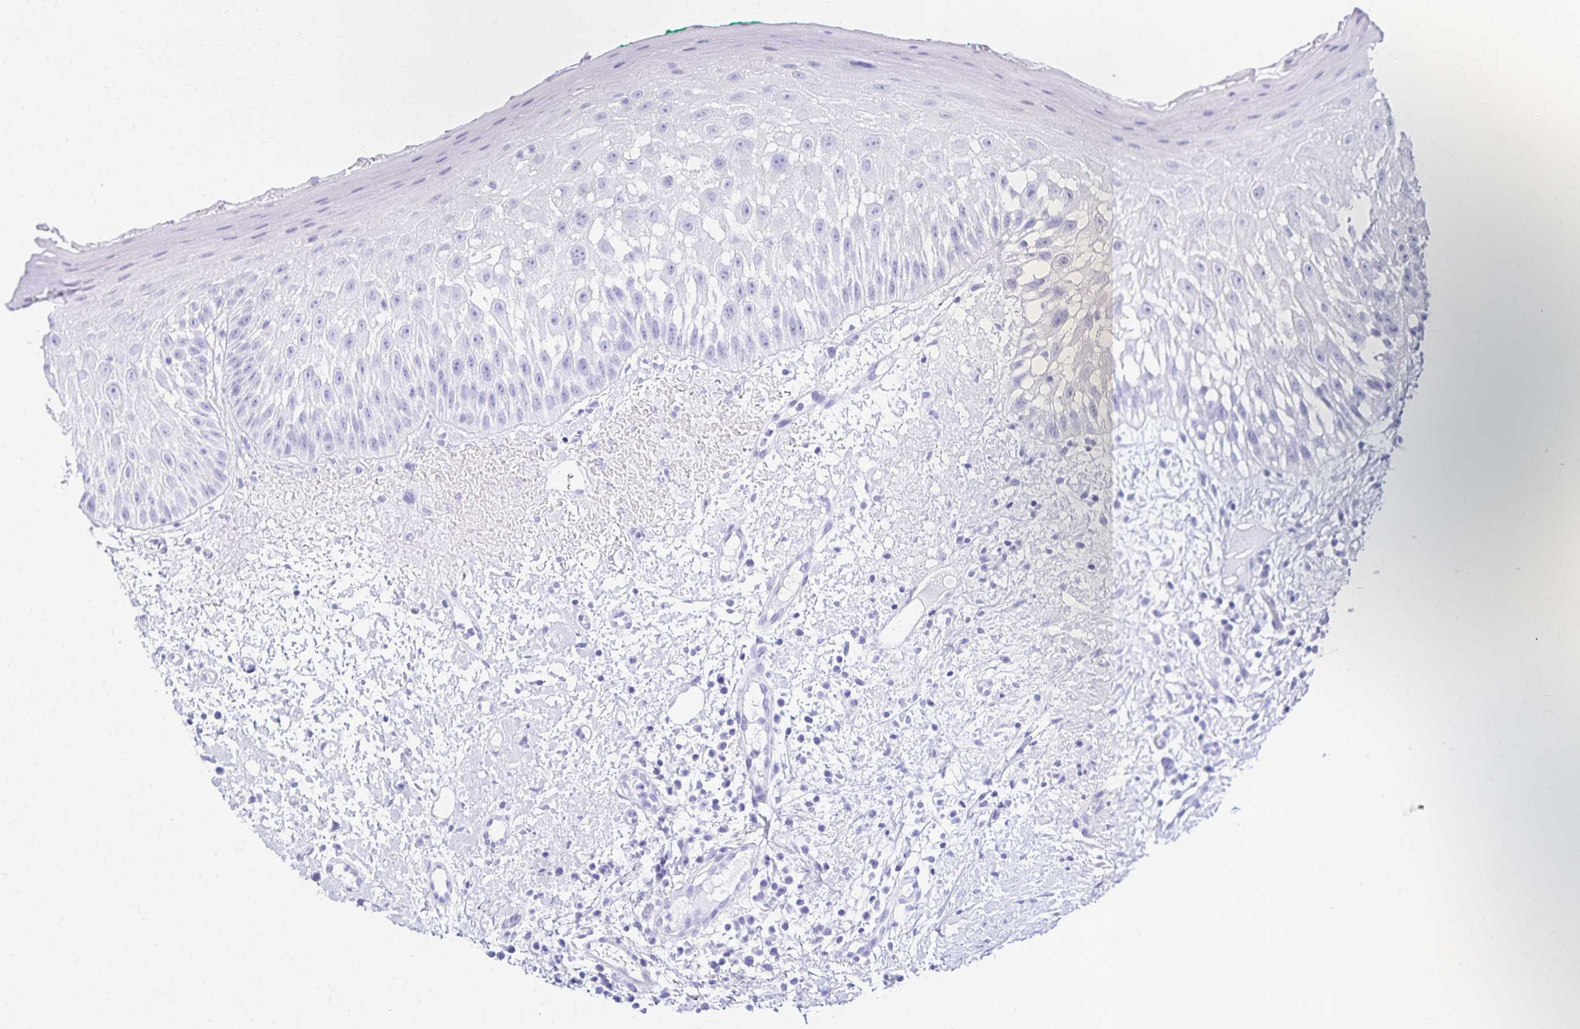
{"staining": {"intensity": "negative", "quantity": "none", "location": "none"}, "tissue": "oral mucosa", "cell_type": "Squamous epithelial cells", "image_type": "normal", "snomed": [{"axis": "morphology", "description": "Normal tissue, NOS"}, {"axis": "topography", "description": "Oral tissue"}, {"axis": "topography", "description": "Tounge, NOS"}], "caption": "This is an immunohistochemistry micrograph of normal oral mucosa. There is no positivity in squamous epithelial cells.", "gene": "LIN28B", "patient": {"sex": "male", "age": 83}}